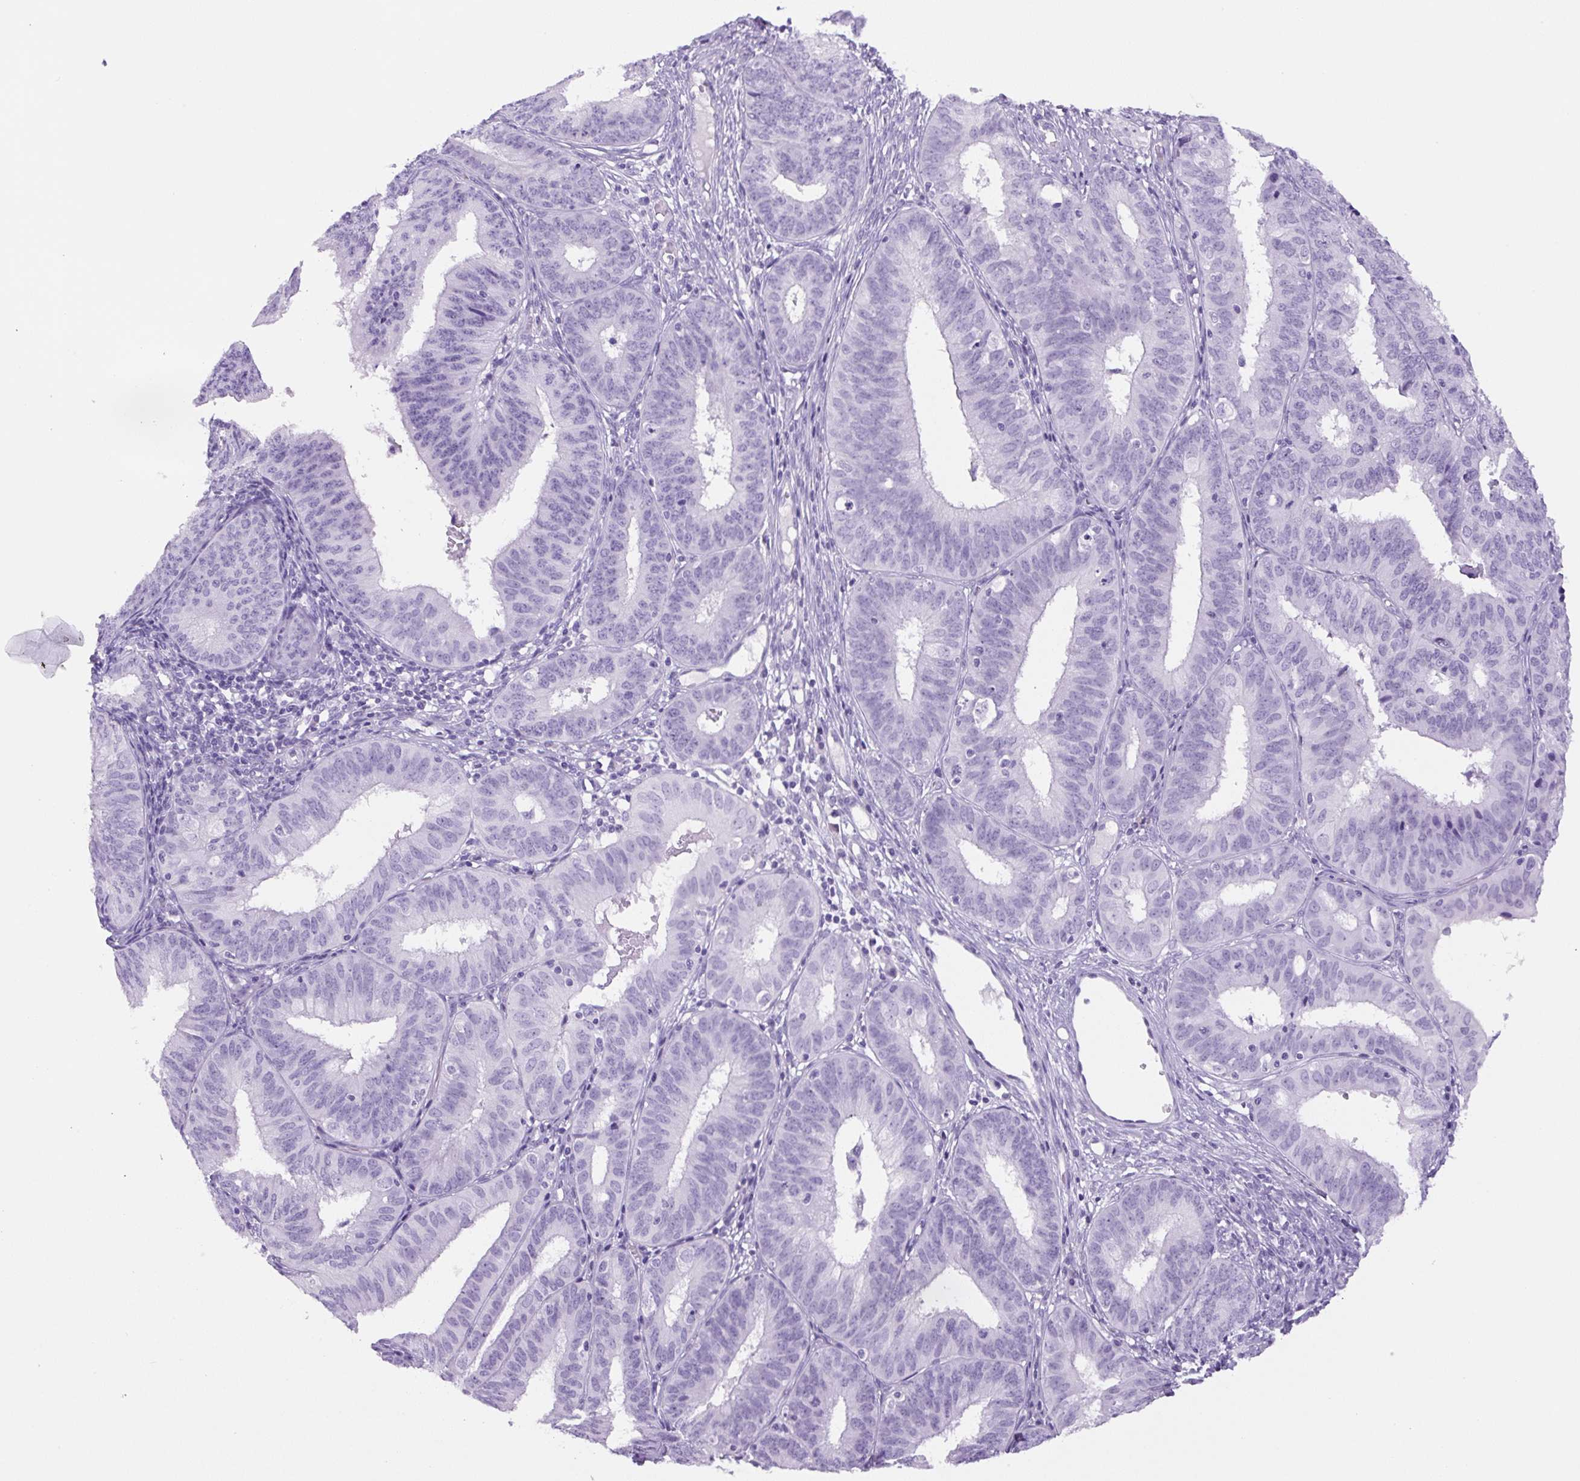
{"staining": {"intensity": "negative", "quantity": "none", "location": "none"}, "tissue": "endometrial cancer", "cell_type": "Tumor cells", "image_type": "cancer", "snomed": [{"axis": "morphology", "description": "Adenocarcinoma, NOS"}, {"axis": "topography", "description": "Endometrium"}], "caption": "Immunohistochemical staining of human endometrial cancer displays no significant positivity in tumor cells. (Stains: DAB (3,3'-diaminobenzidine) IHC with hematoxylin counter stain, Microscopy: brightfield microscopy at high magnification).", "gene": "PRRT1", "patient": {"sex": "female", "age": 51}}